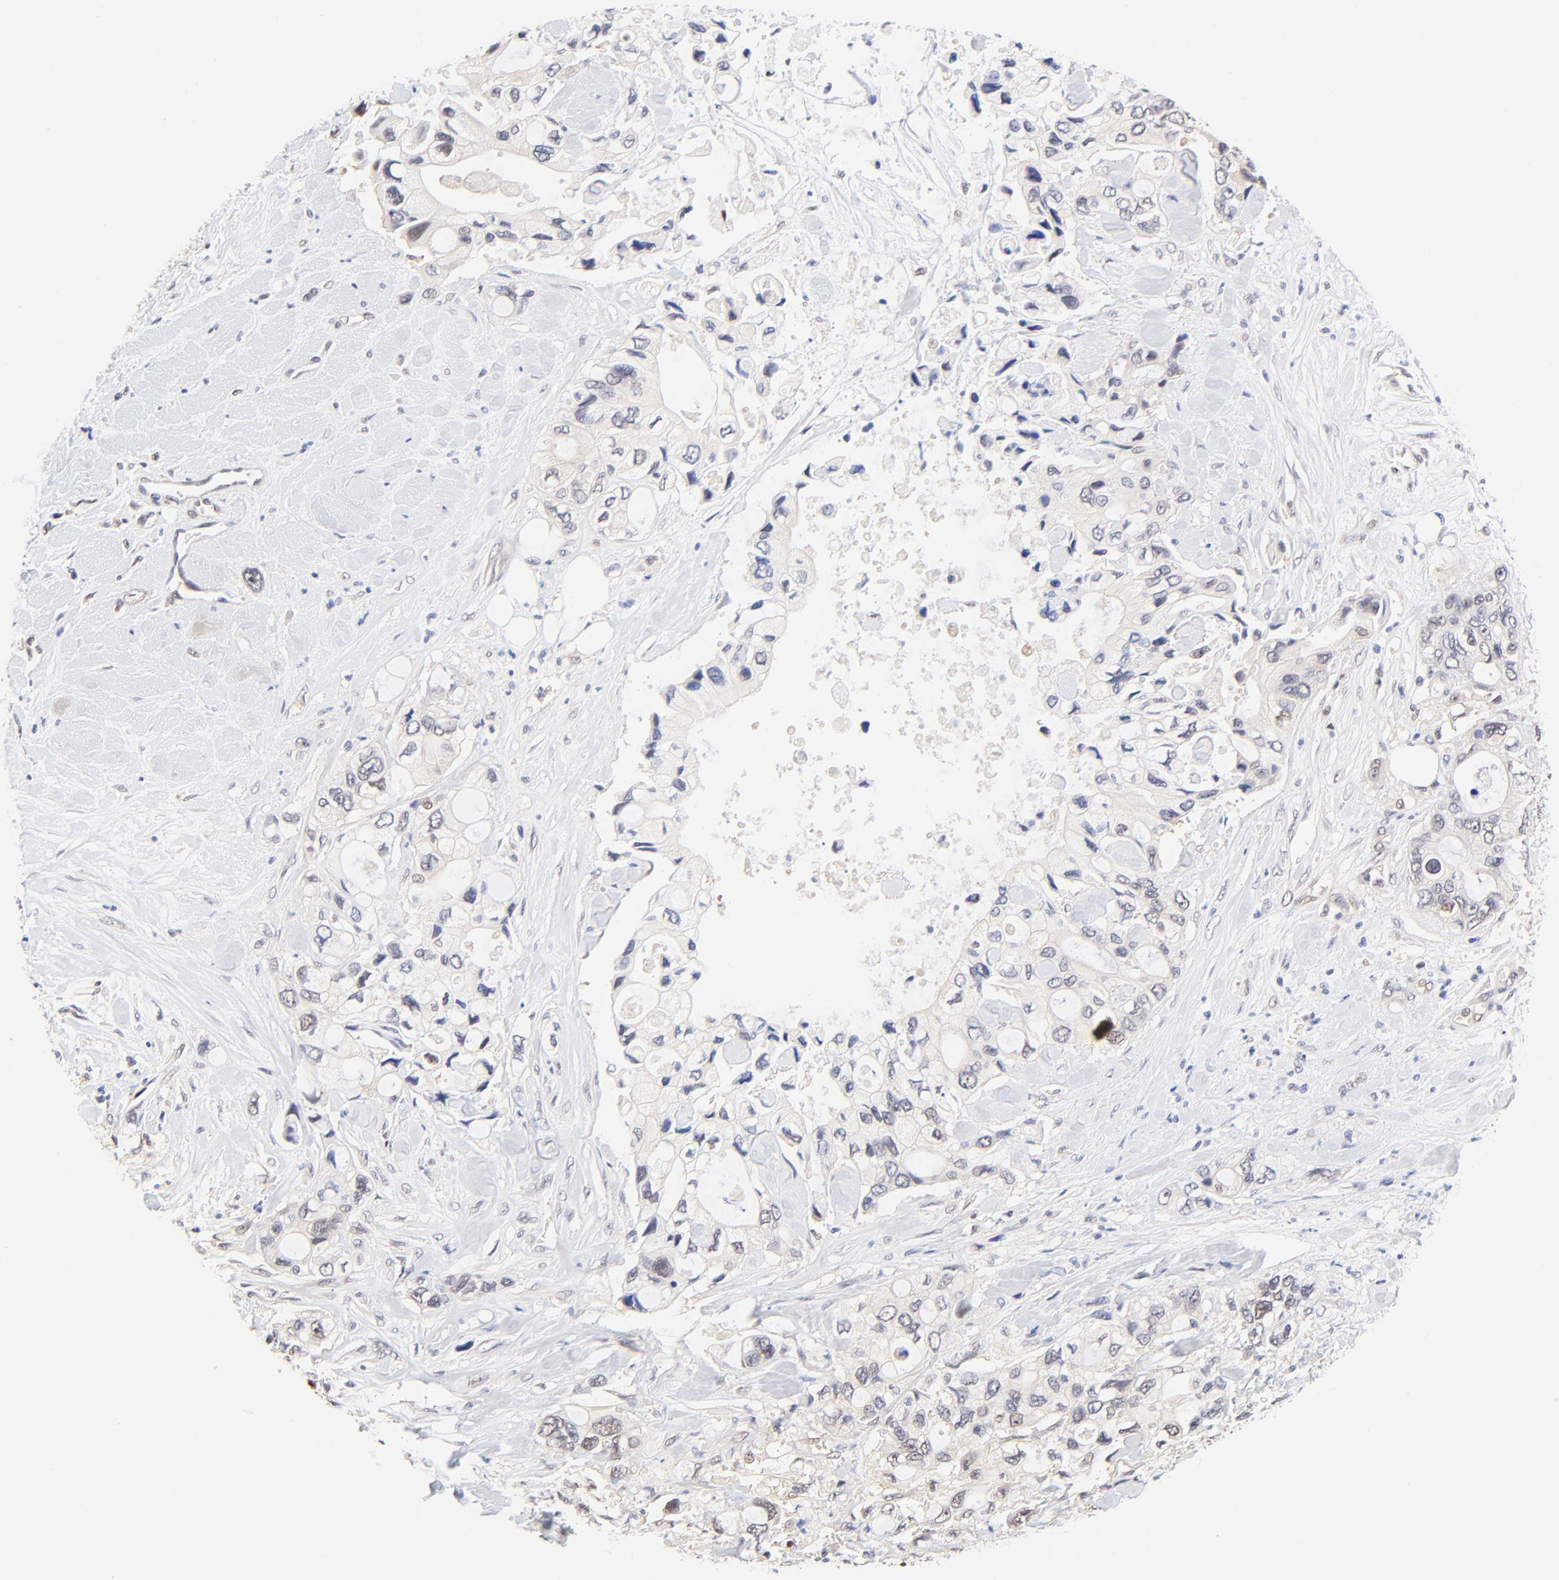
{"staining": {"intensity": "weak", "quantity": "<25%", "location": "nuclear"}, "tissue": "pancreatic cancer", "cell_type": "Tumor cells", "image_type": "cancer", "snomed": [{"axis": "morphology", "description": "Adenocarcinoma, NOS"}, {"axis": "topography", "description": "Pancreas"}], "caption": "IHC image of pancreatic cancer (adenocarcinoma) stained for a protein (brown), which shows no positivity in tumor cells.", "gene": "TXNL1", "patient": {"sex": "male", "age": 70}}